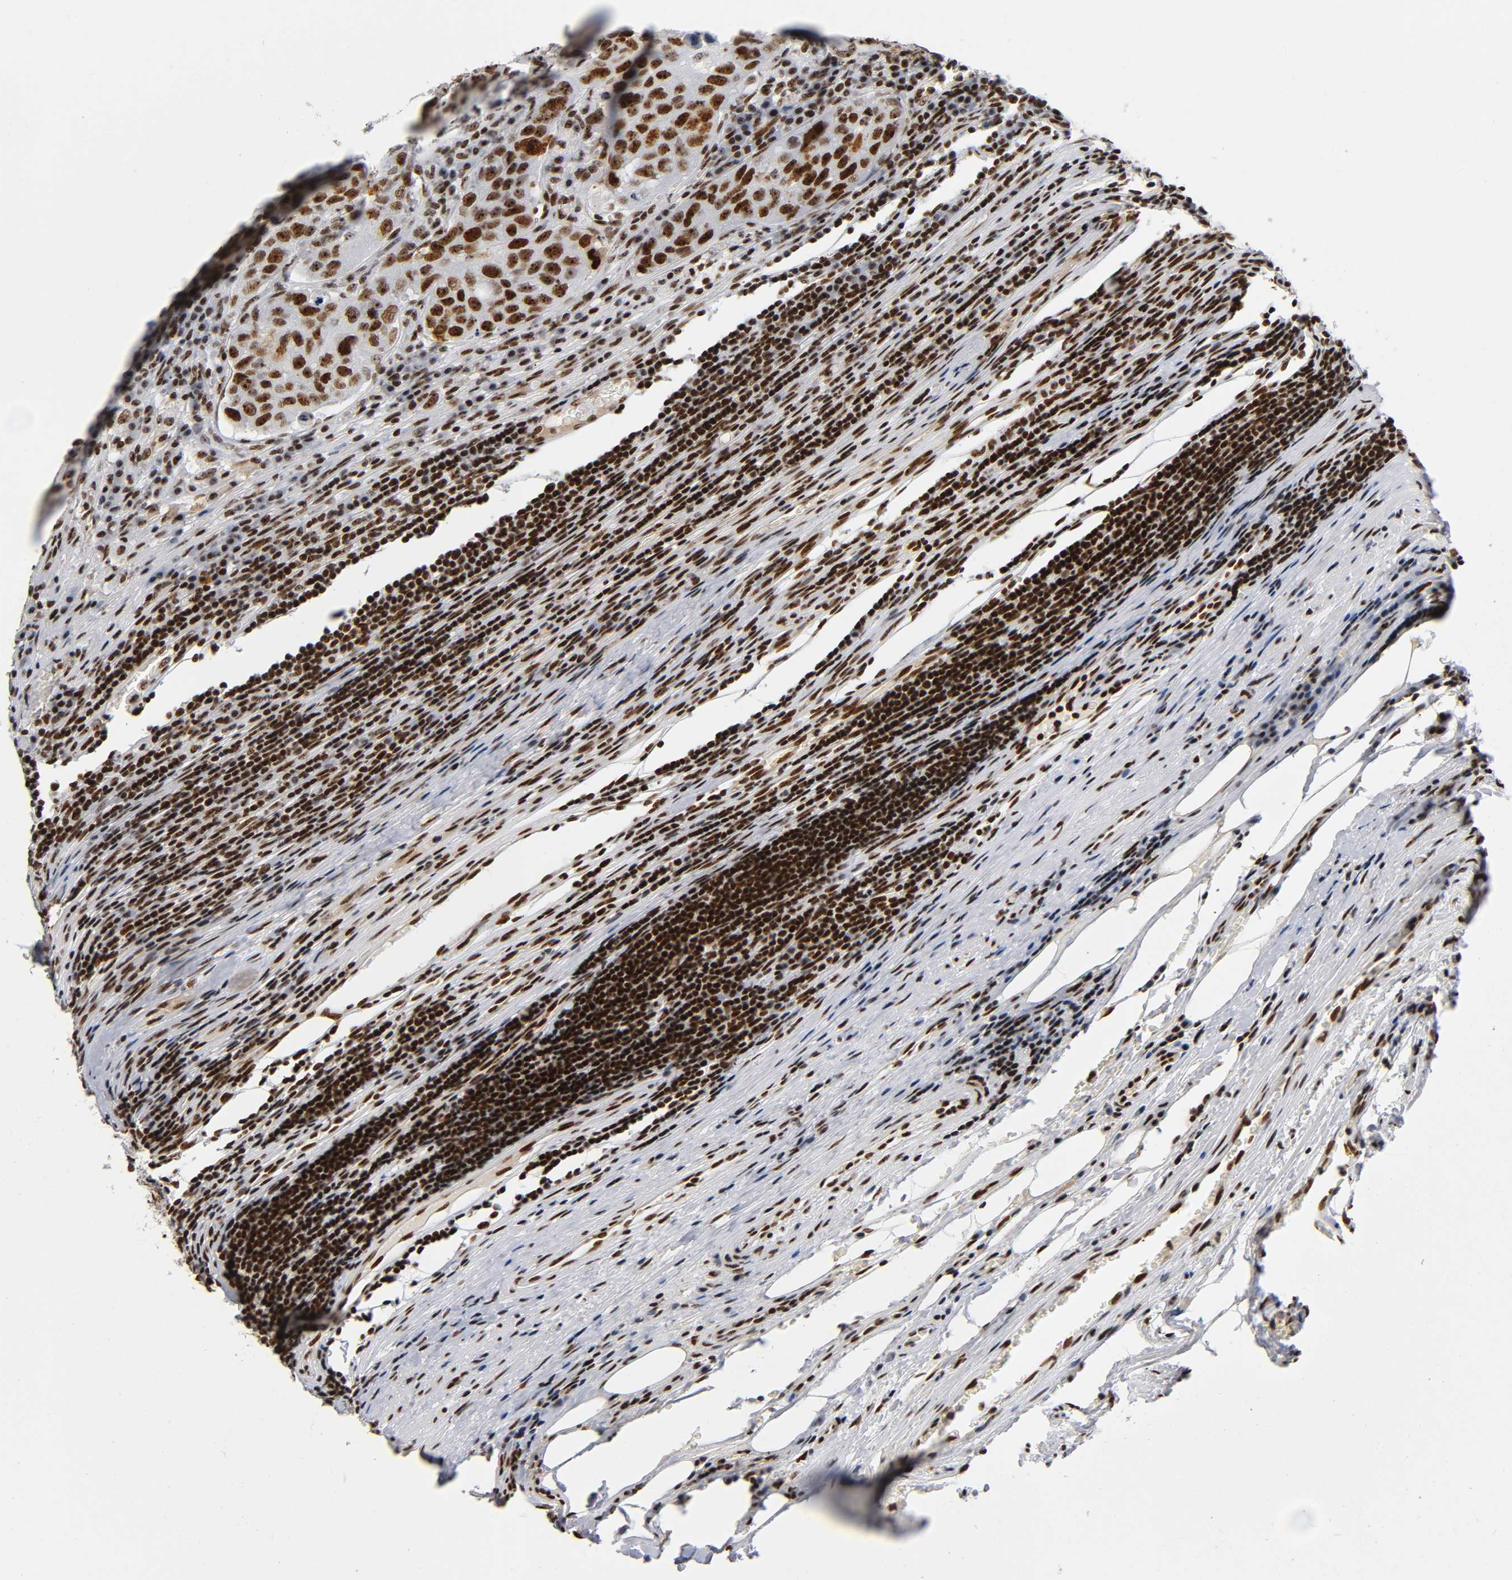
{"staining": {"intensity": "strong", "quantity": ">75%", "location": "nuclear"}, "tissue": "urothelial cancer", "cell_type": "Tumor cells", "image_type": "cancer", "snomed": [{"axis": "morphology", "description": "Urothelial carcinoma, High grade"}, {"axis": "topography", "description": "Lymph node"}, {"axis": "topography", "description": "Urinary bladder"}], "caption": "This histopathology image displays immunohistochemistry staining of human urothelial carcinoma (high-grade), with high strong nuclear positivity in approximately >75% of tumor cells.", "gene": "UBTF", "patient": {"sex": "male", "age": 51}}